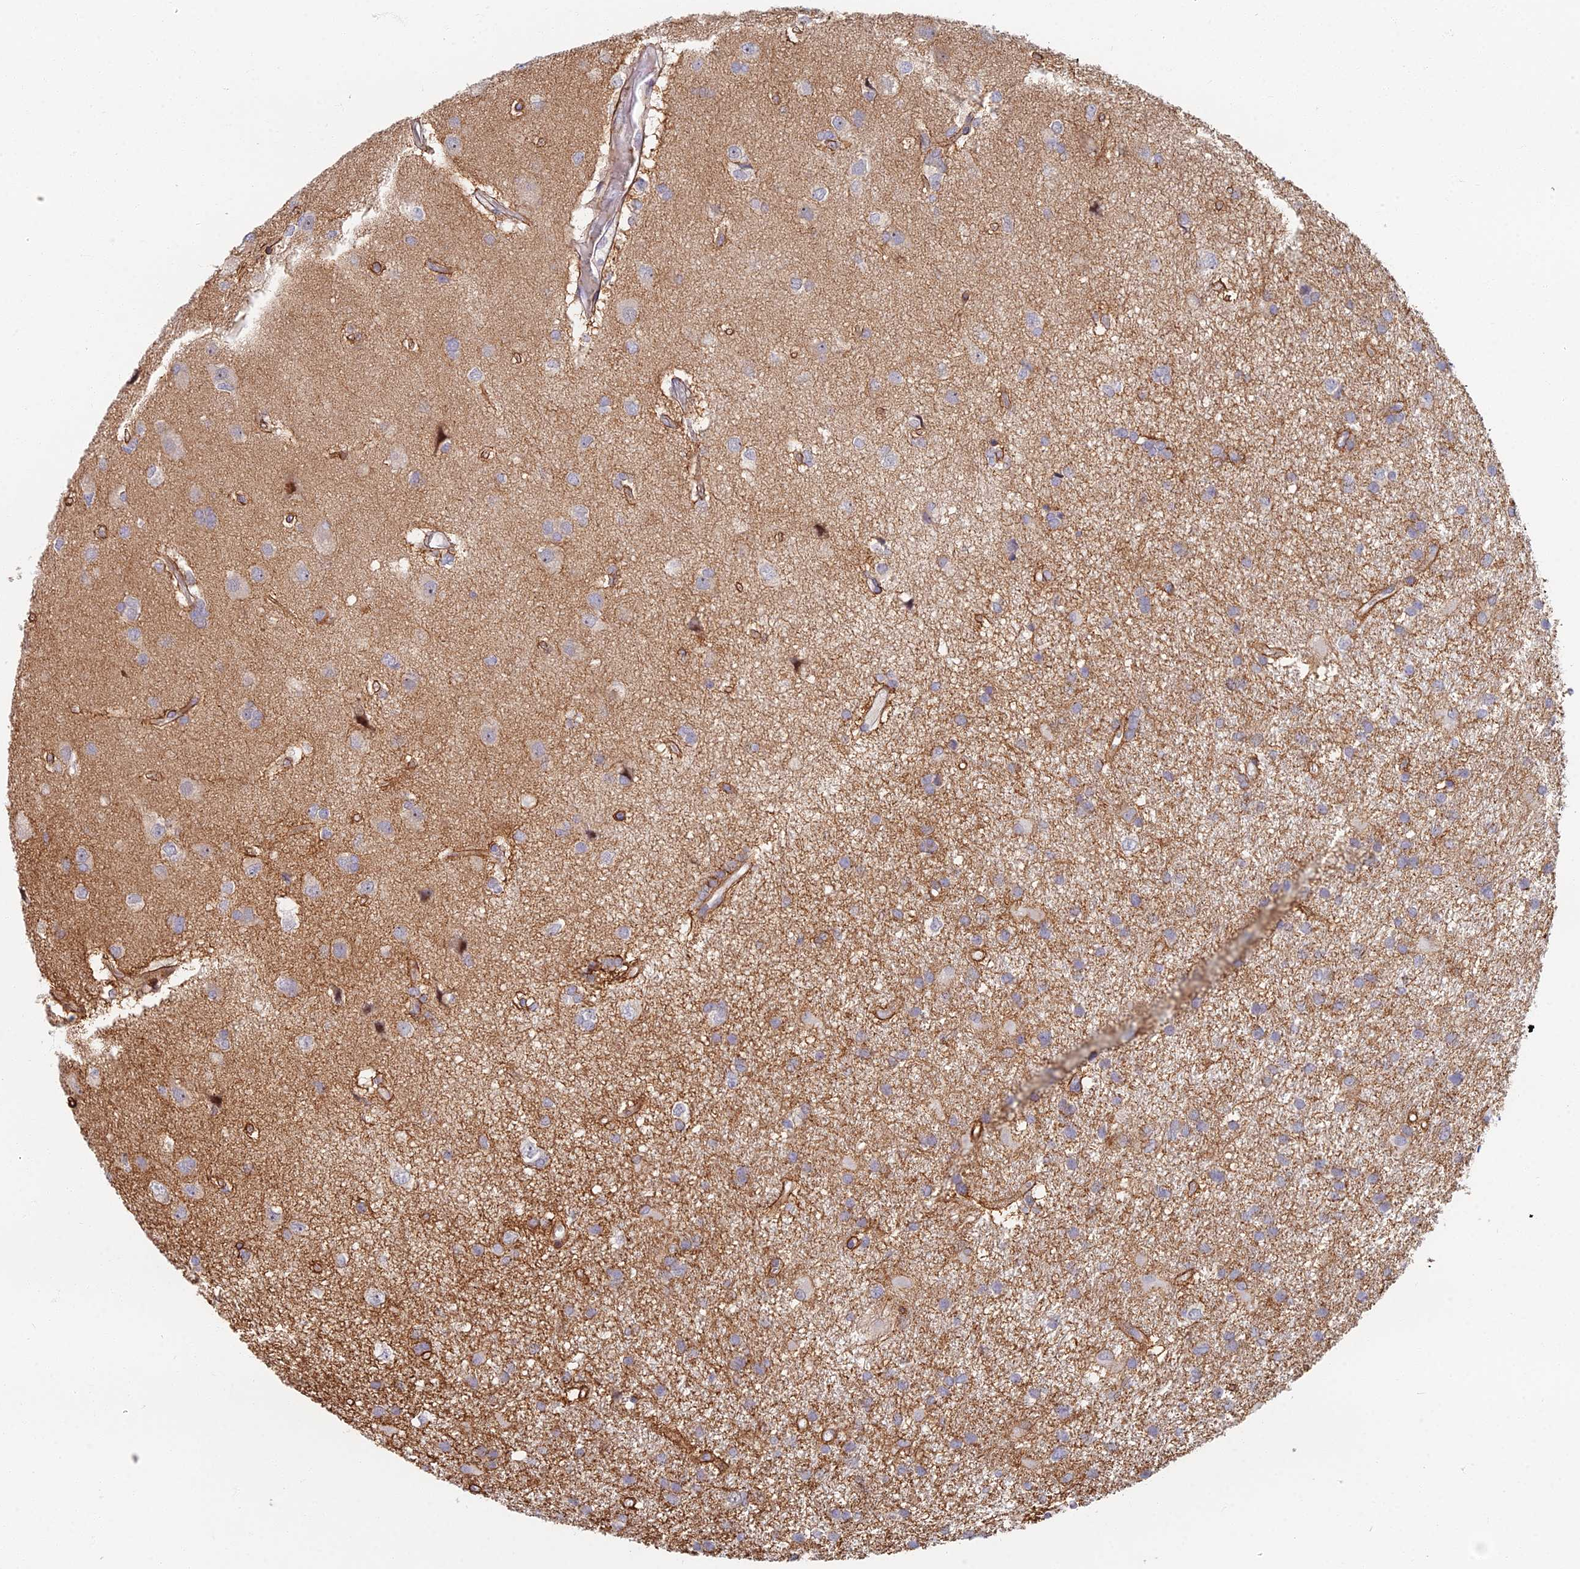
{"staining": {"intensity": "weak", "quantity": "25%-75%", "location": "cytoplasmic/membranous"}, "tissue": "glioma", "cell_type": "Tumor cells", "image_type": "cancer", "snomed": [{"axis": "morphology", "description": "Glioma, malignant, High grade"}, {"axis": "topography", "description": "Brain"}], "caption": "Malignant glioma (high-grade) stained for a protein (brown) demonstrates weak cytoplasmic/membranous positive positivity in about 25%-75% of tumor cells.", "gene": "C15orf40", "patient": {"sex": "male", "age": 77}}